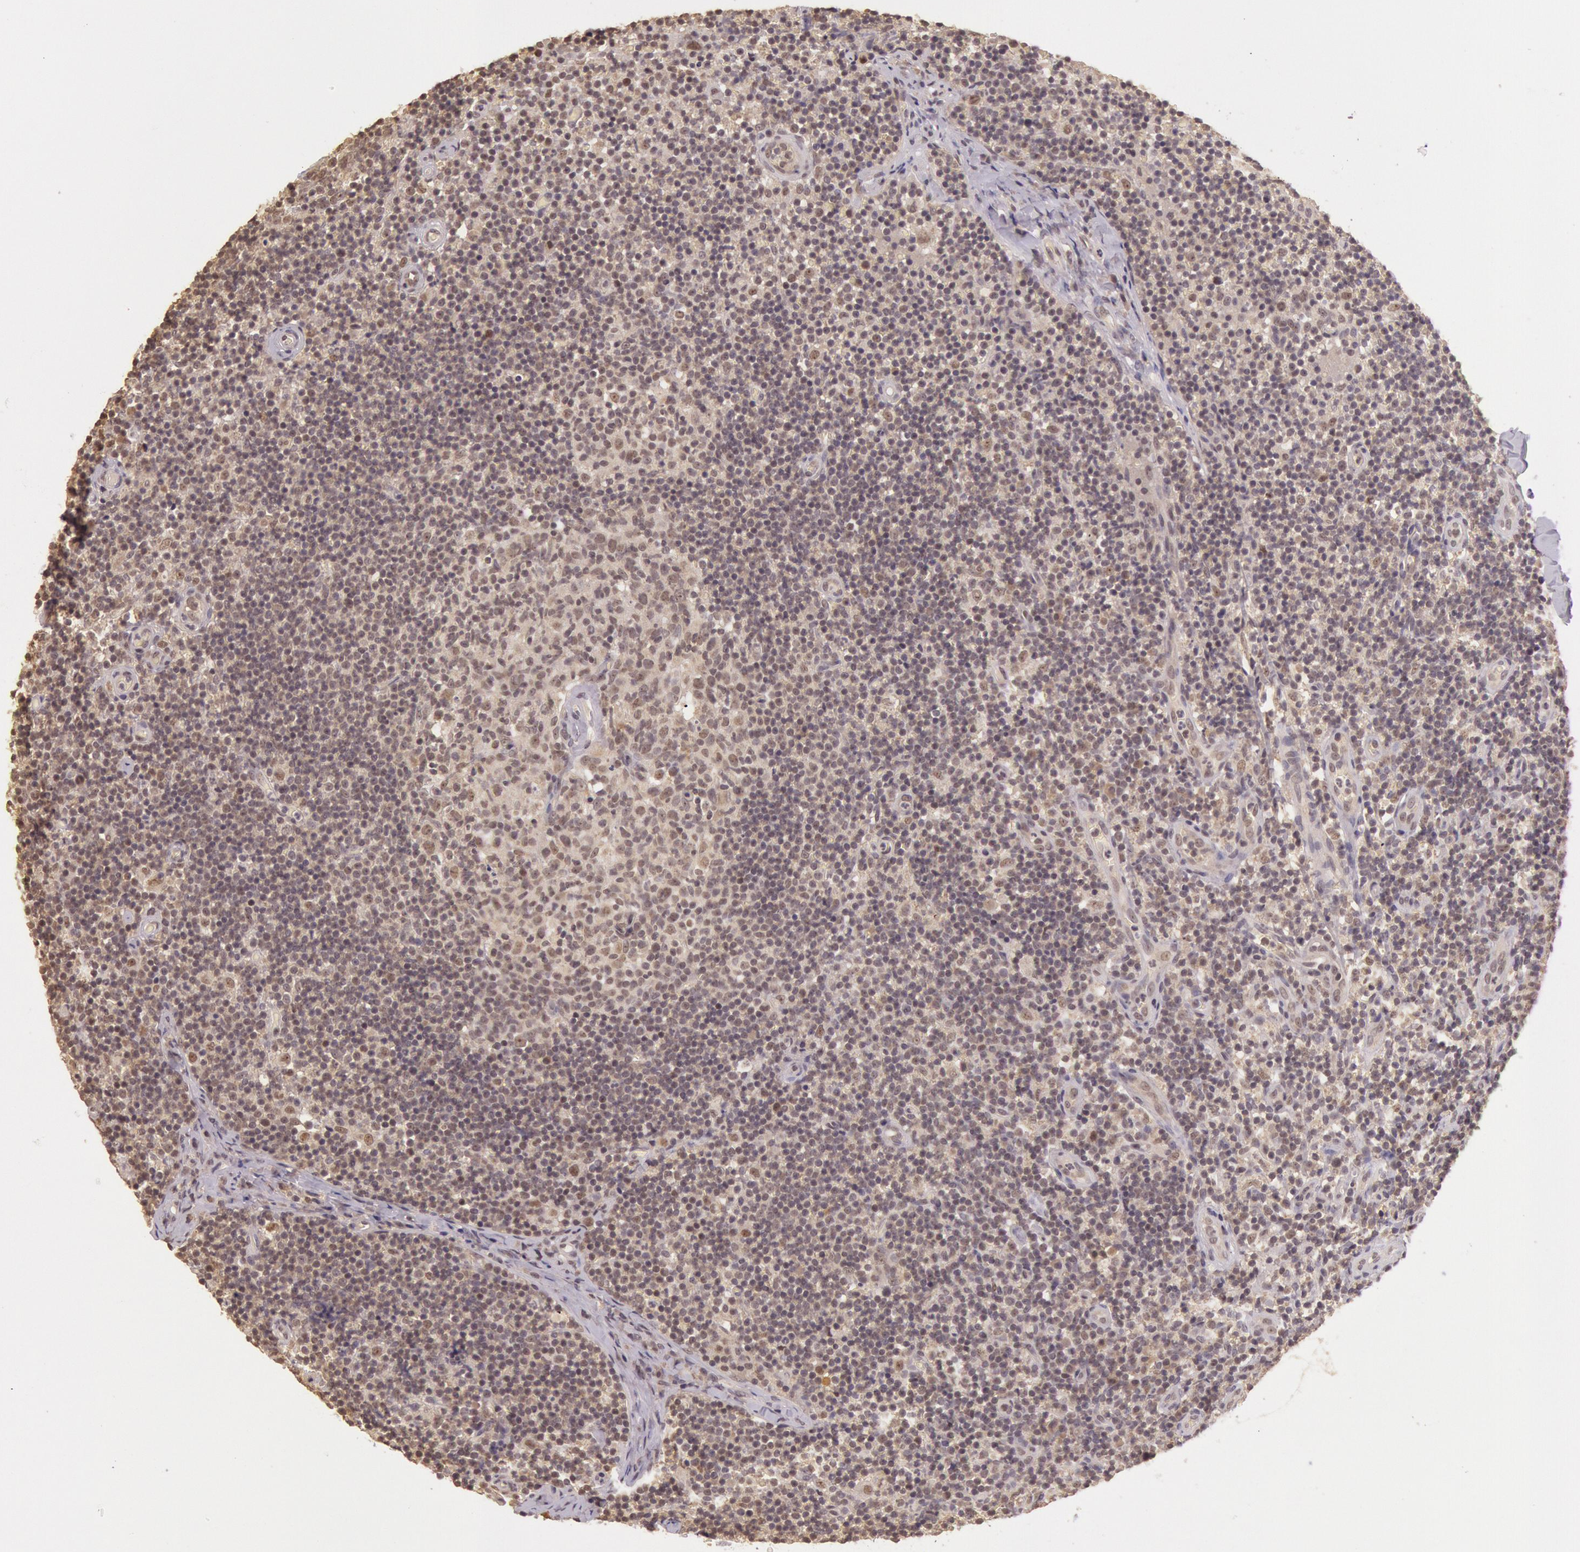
{"staining": {"intensity": "weak", "quantity": "25%-75%", "location": "nuclear"}, "tissue": "lymph node", "cell_type": "Germinal center cells", "image_type": "normal", "snomed": [{"axis": "morphology", "description": "Normal tissue, NOS"}, {"axis": "morphology", "description": "Inflammation, NOS"}, {"axis": "topography", "description": "Lymph node"}], "caption": "Protein analysis of benign lymph node shows weak nuclear expression in approximately 25%-75% of germinal center cells. (DAB = brown stain, brightfield microscopy at high magnification).", "gene": "RTL10", "patient": {"sex": "male", "age": 46}}